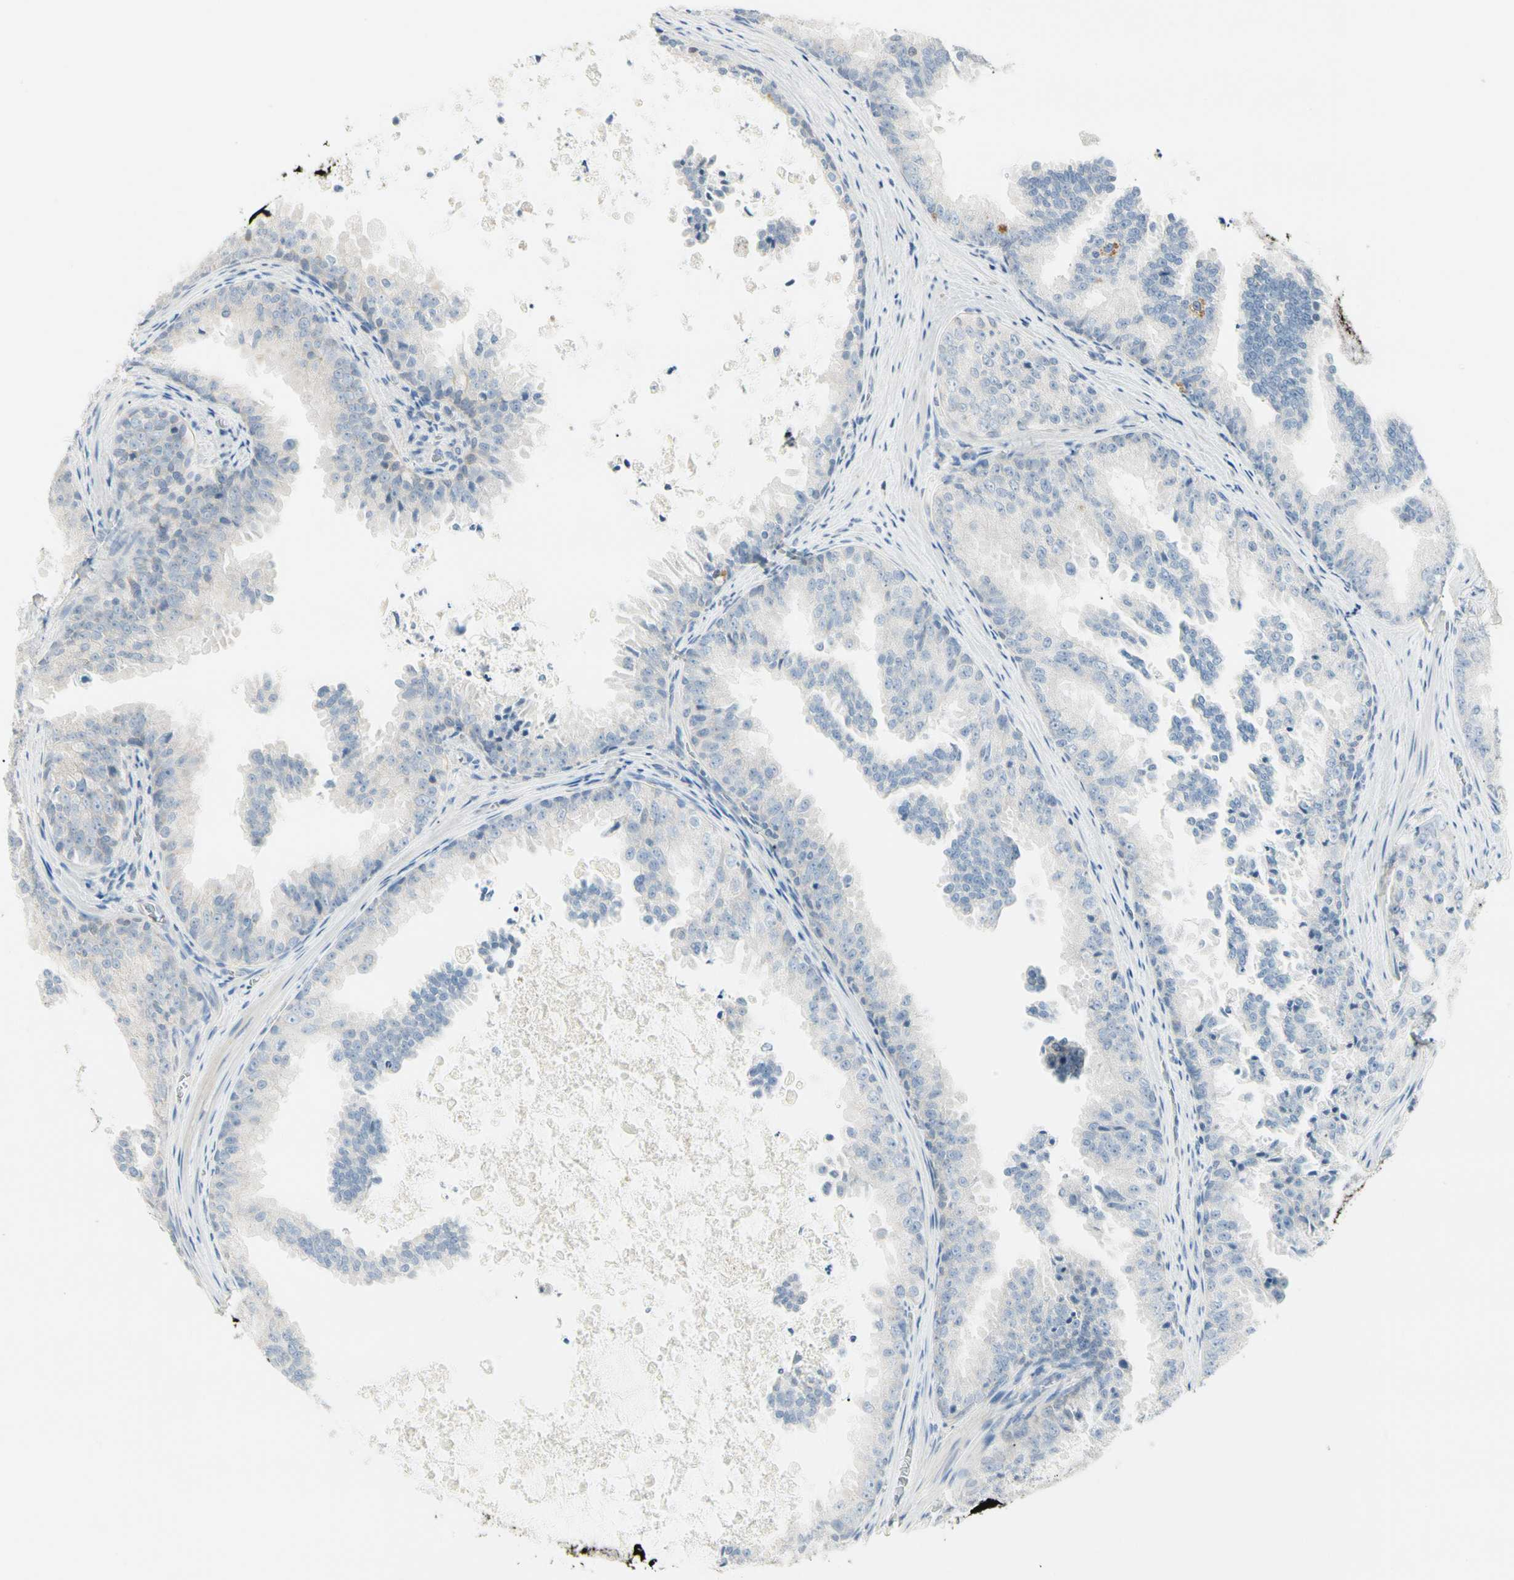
{"staining": {"intensity": "negative", "quantity": "none", "location": "none"}, "tissue": "prostate cancer", "cell_type": "Tumor cells", "image_type": "cancer", "snomed": [{"axis": "morphology", "description": "Adenocarcinoma, High grade"}, {"axis": "topography", "description": "Prostate"}], "caption": "This is an immunohistochemistry (IHC) photomicrograph of human prostate adenocarcinoma (high-grade). There is no expression in tumor cells.", "gene": "ALDH18A1", "patient": {"sex": "male", "age": 73}}